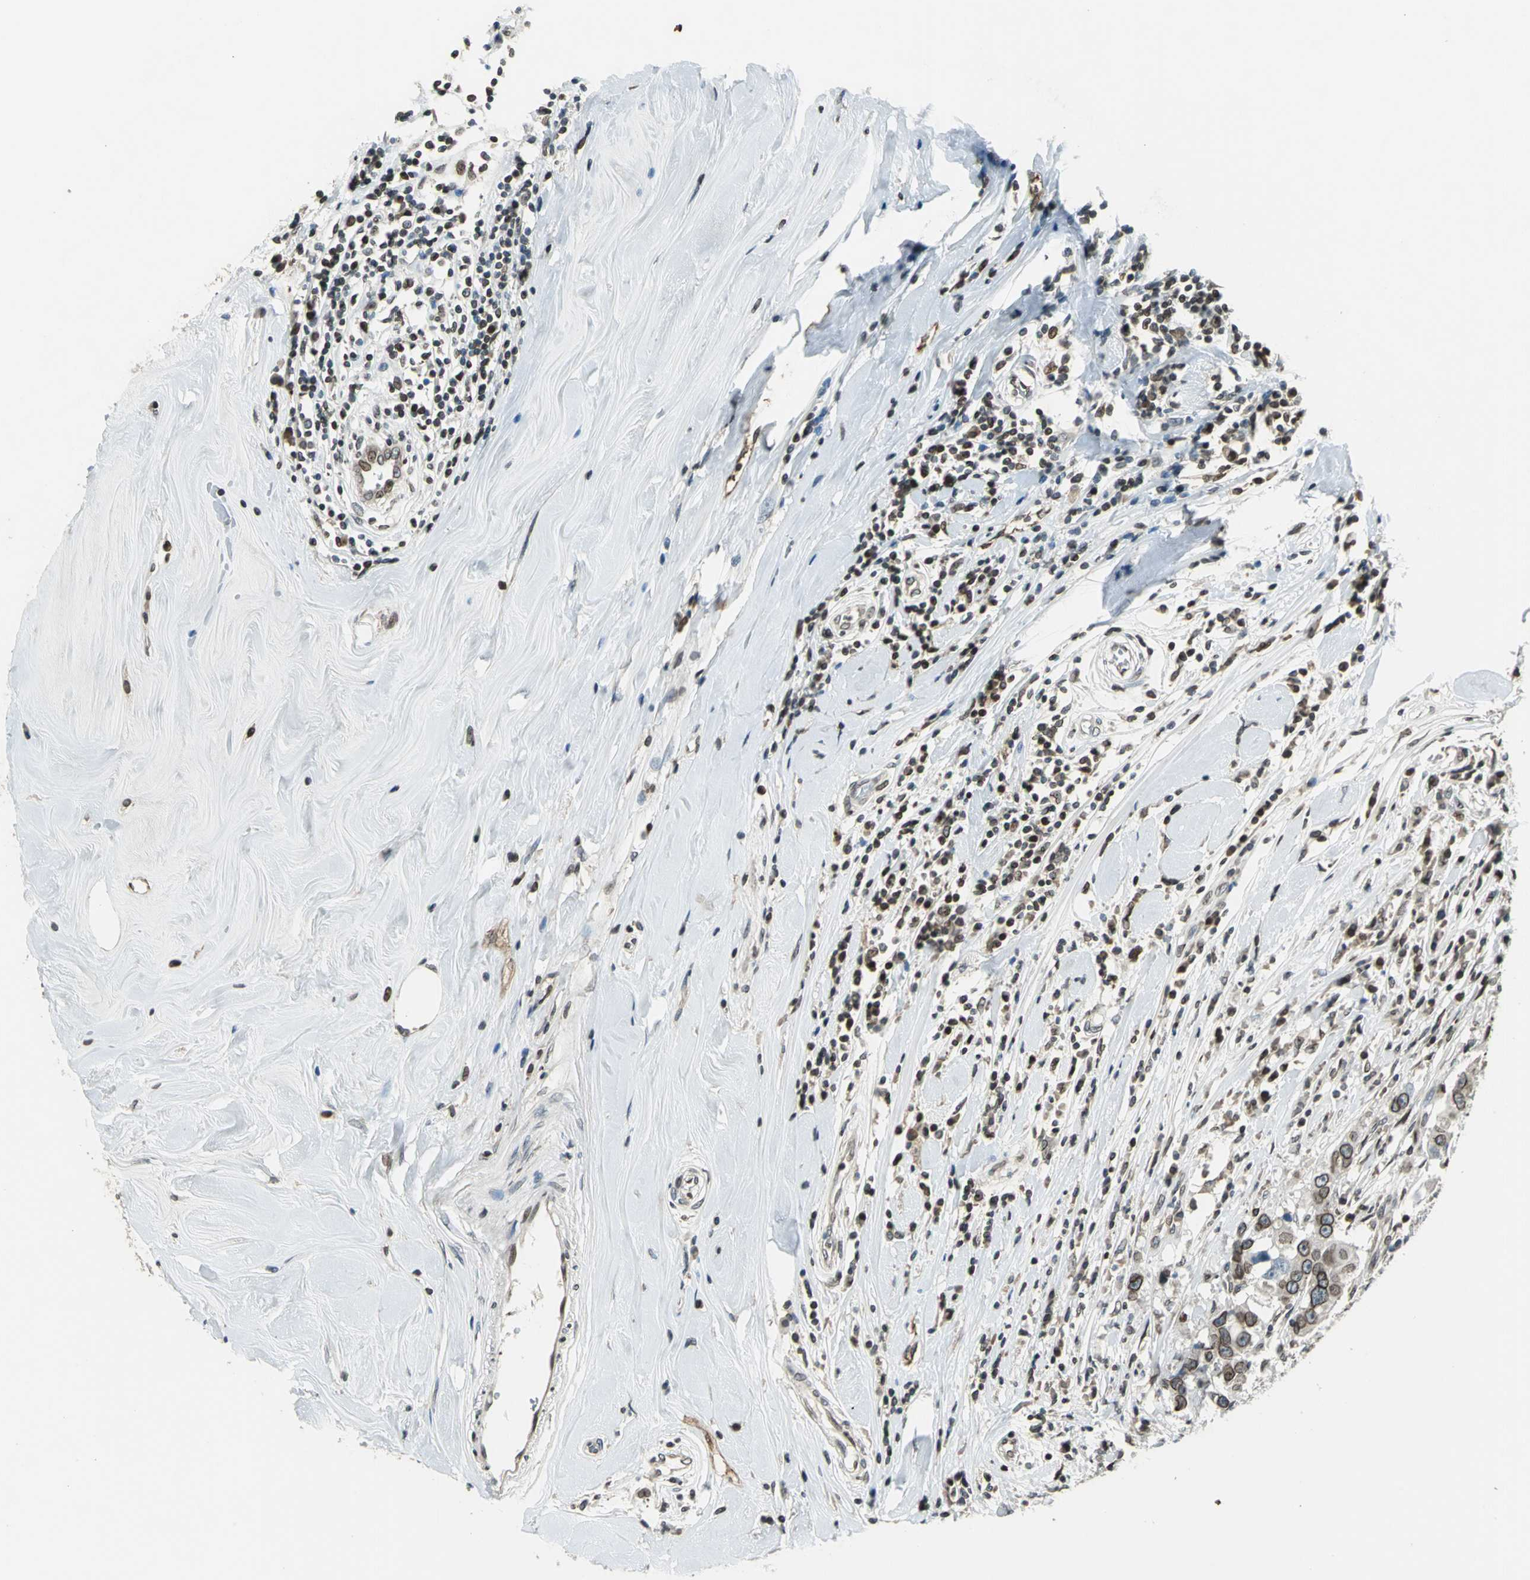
{"staining": {"intensity": "strong", "quantity": ">75%", "location": "cytoplasmic/membranous,nuclear"}, "tissue": "breast cancer", "cell_type": "Tumor cells", "image_type": "cancer", "snomed": [{"axis": "morphology", "description": "Duct carcinoma"}, {"axis": "topography", "description": "Breast"}], "caption": "Immunohistochemistry (IHC) (DAB) staining of breast cancer (infiltrating ductal carcinoma) shows strong cytoplasmic/membranous and nuclear protein expression in approximately >75% of tumor cells.", "gene": "BRIP1", "patient": {"sex": "female", "age": 27}}